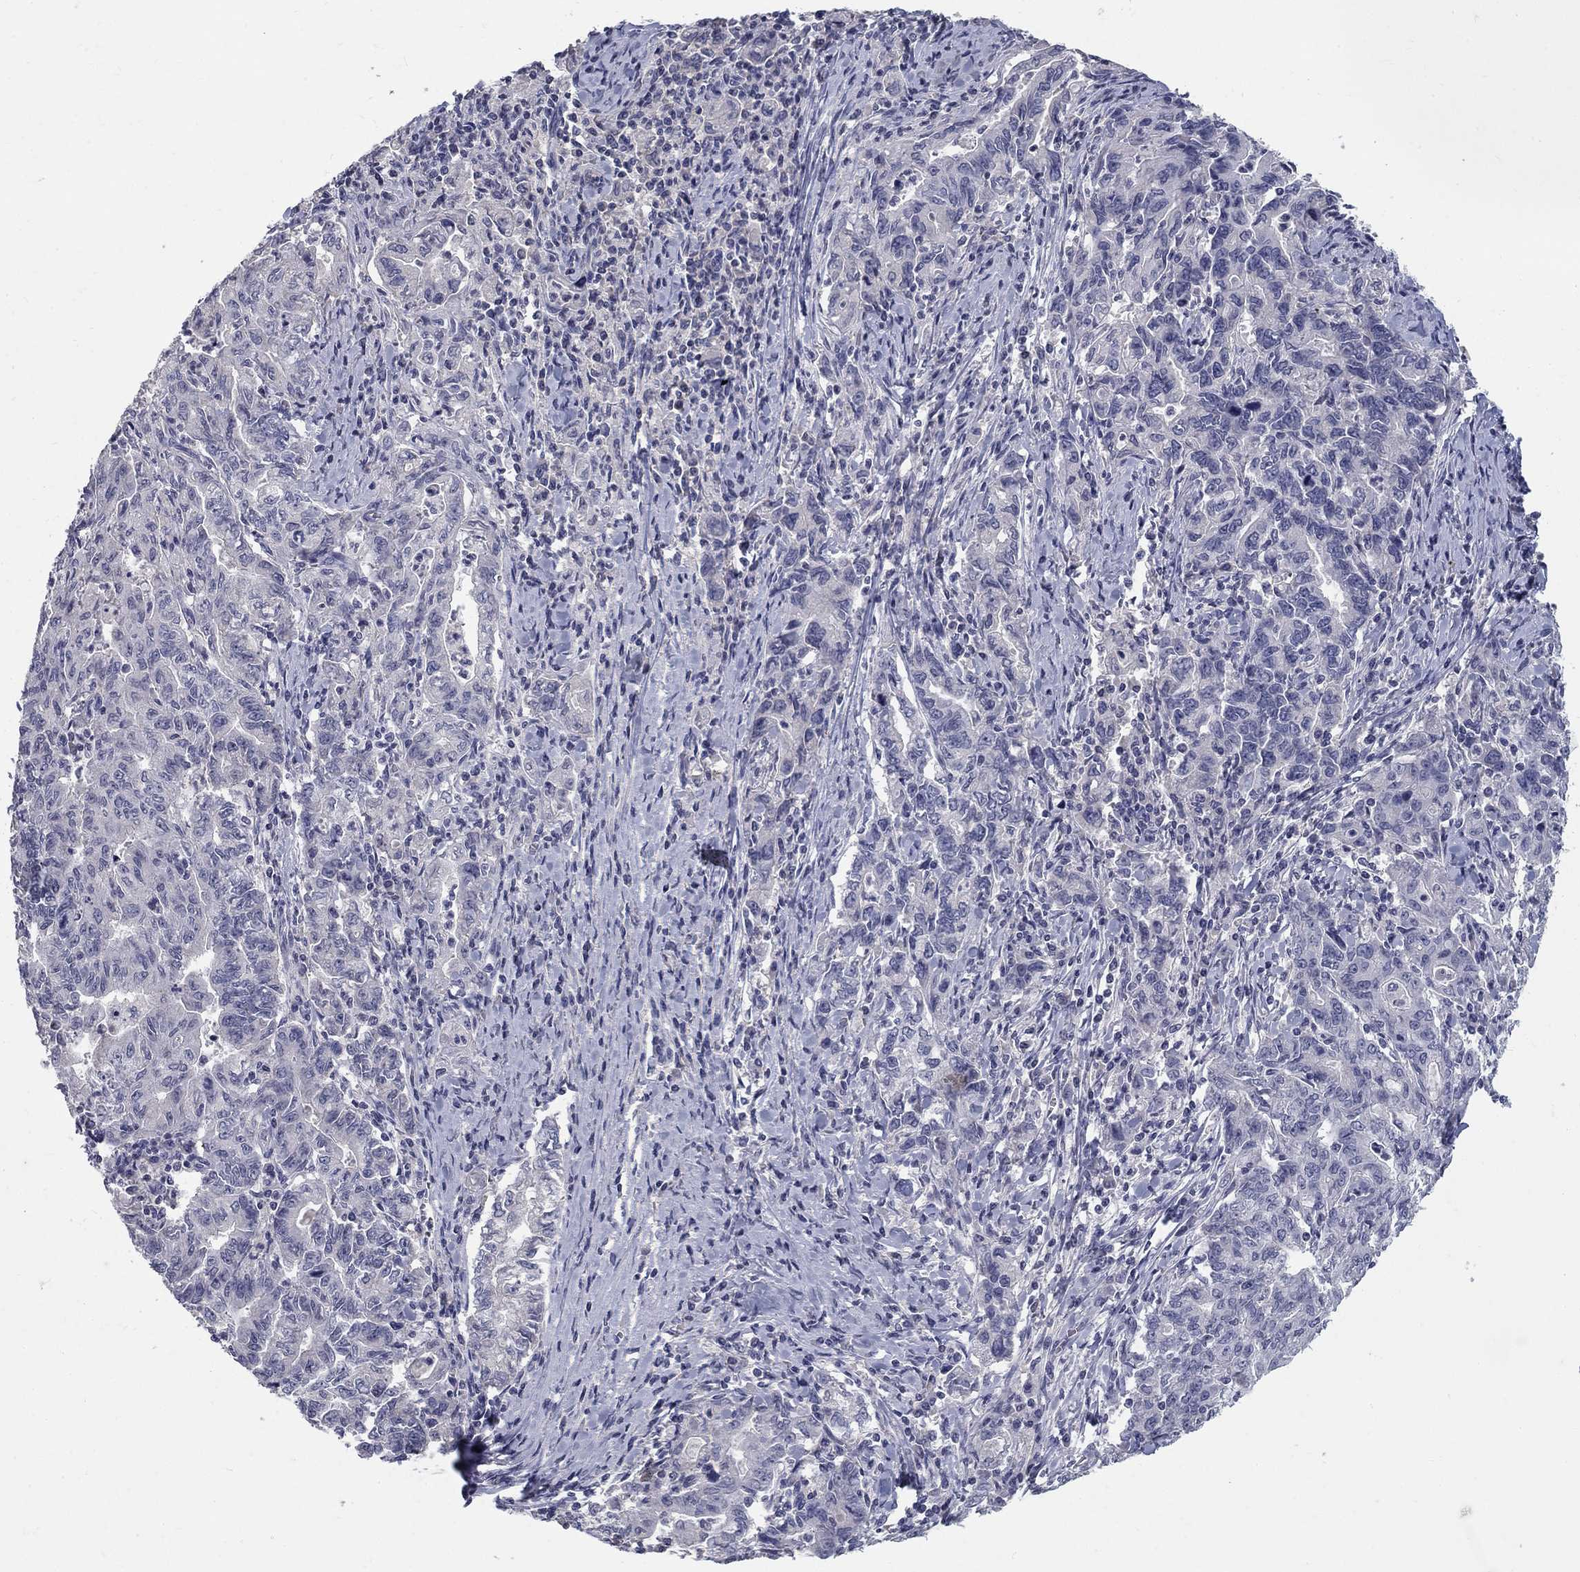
{"staining": {"intensity": "negative", "quantity": "none", "location": "none"}, "tissue": "stomach cancer", "cell_type": "Tumor cells", "image_type": "cancer", "snomed": [{"axis": "morphology", "description": "Adenocarcinoma, NOS"}, {"axis": "topography", "description": "Stomach, upper"}], "caption": "An image of human stomach cancer is negative for staining in tumor cells.", "gene": "PTH1R", "patient": {"sex": "female", "age": 79}}